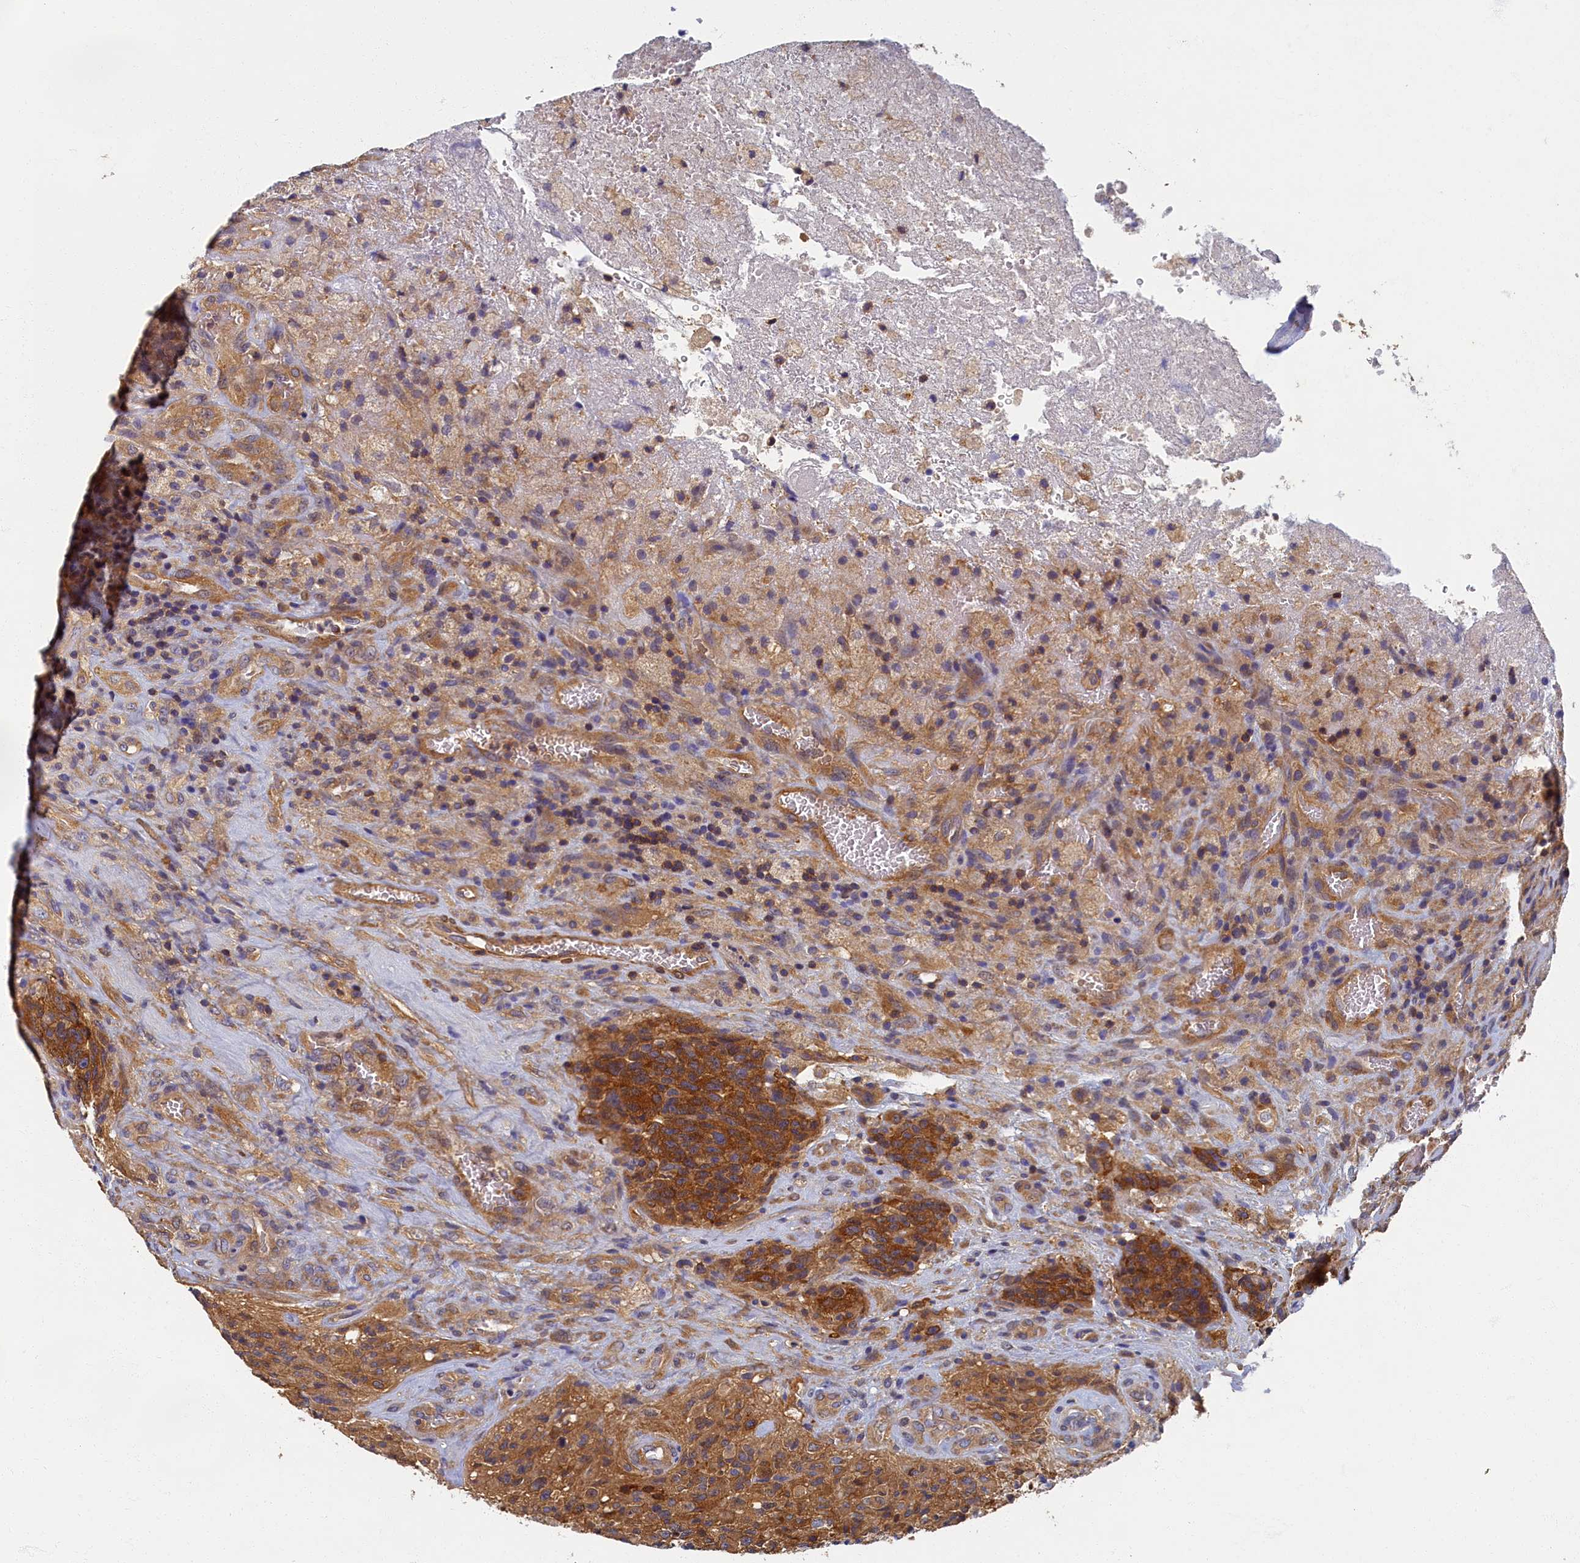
{"staining": {"intensity": "moderate", "quantity": ">75%", "location": "cytoplasmic/membranous"}, "tissue": "glioma", "cell_type": "Tumor cells", "image_type": "cancer", "snomed": [{"axis": "morphology", "description": "Glioma, malignant, High grade"}, {"axis": "topography", "description": "Brain"}], "caption": "Human malignant high-grade glioma stained for a protein (brown) exhibits moderate cytoplasmic/membranous positive positivity in about >75% of tumor cells.", "gene": "TBCB", "patient": {"sex": "male", "age": 69}}